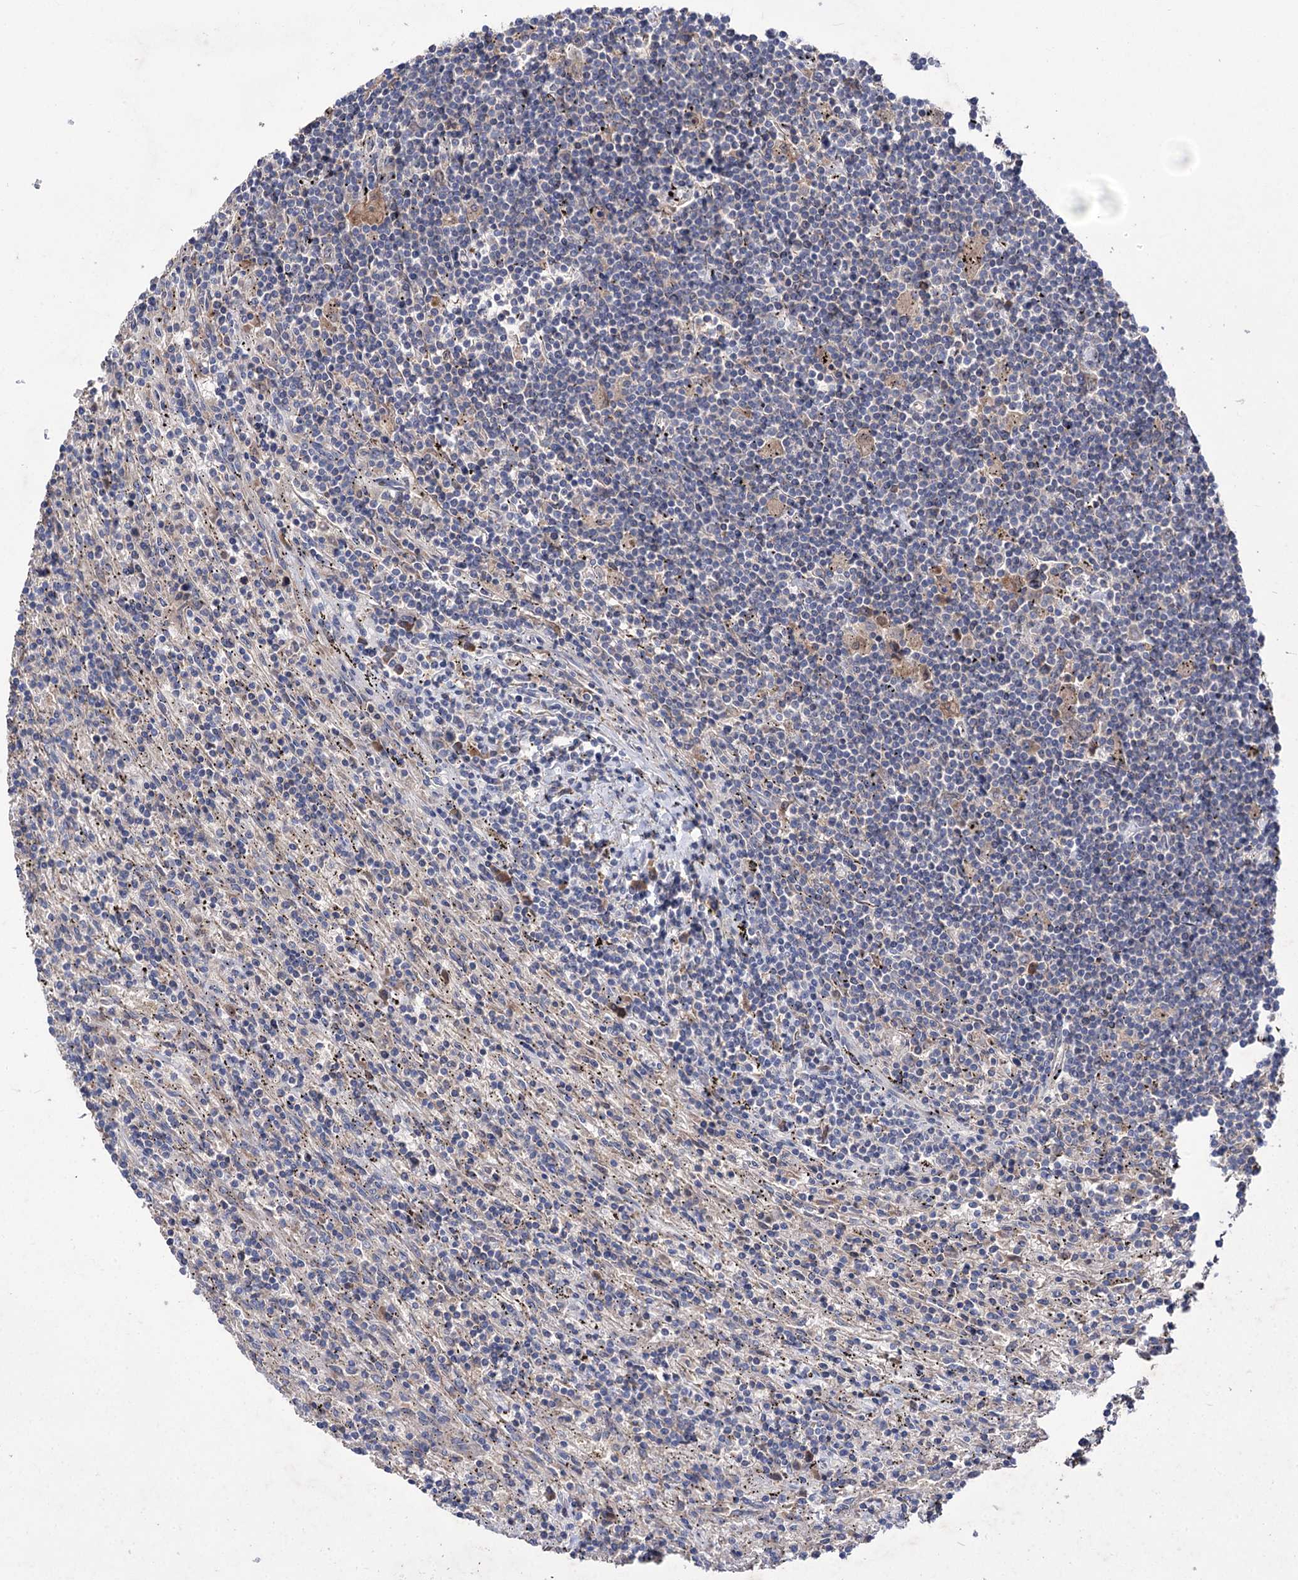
{"staining": {"intensity": "negative", "quantity": "none", "location": "none"}, "tissue": "lymphoma", "cell_type": "Tumor cells", "image_type": "cancer", "snomed": [{"axis": "morphology", "description": "Malignant lymphoma, non-Hodgkin's type, Low grade"}, {"axis": "topography", "description": "Spleen"}], "caption": "A high-resolution micrograph shows IHC staining of low-grade malignant lymphoma, non-Hodgkin's type, which reveals no significant positivity in tumor cells.", "gene": "CLPB", "patient": {"sex": "male", "age": 76}}